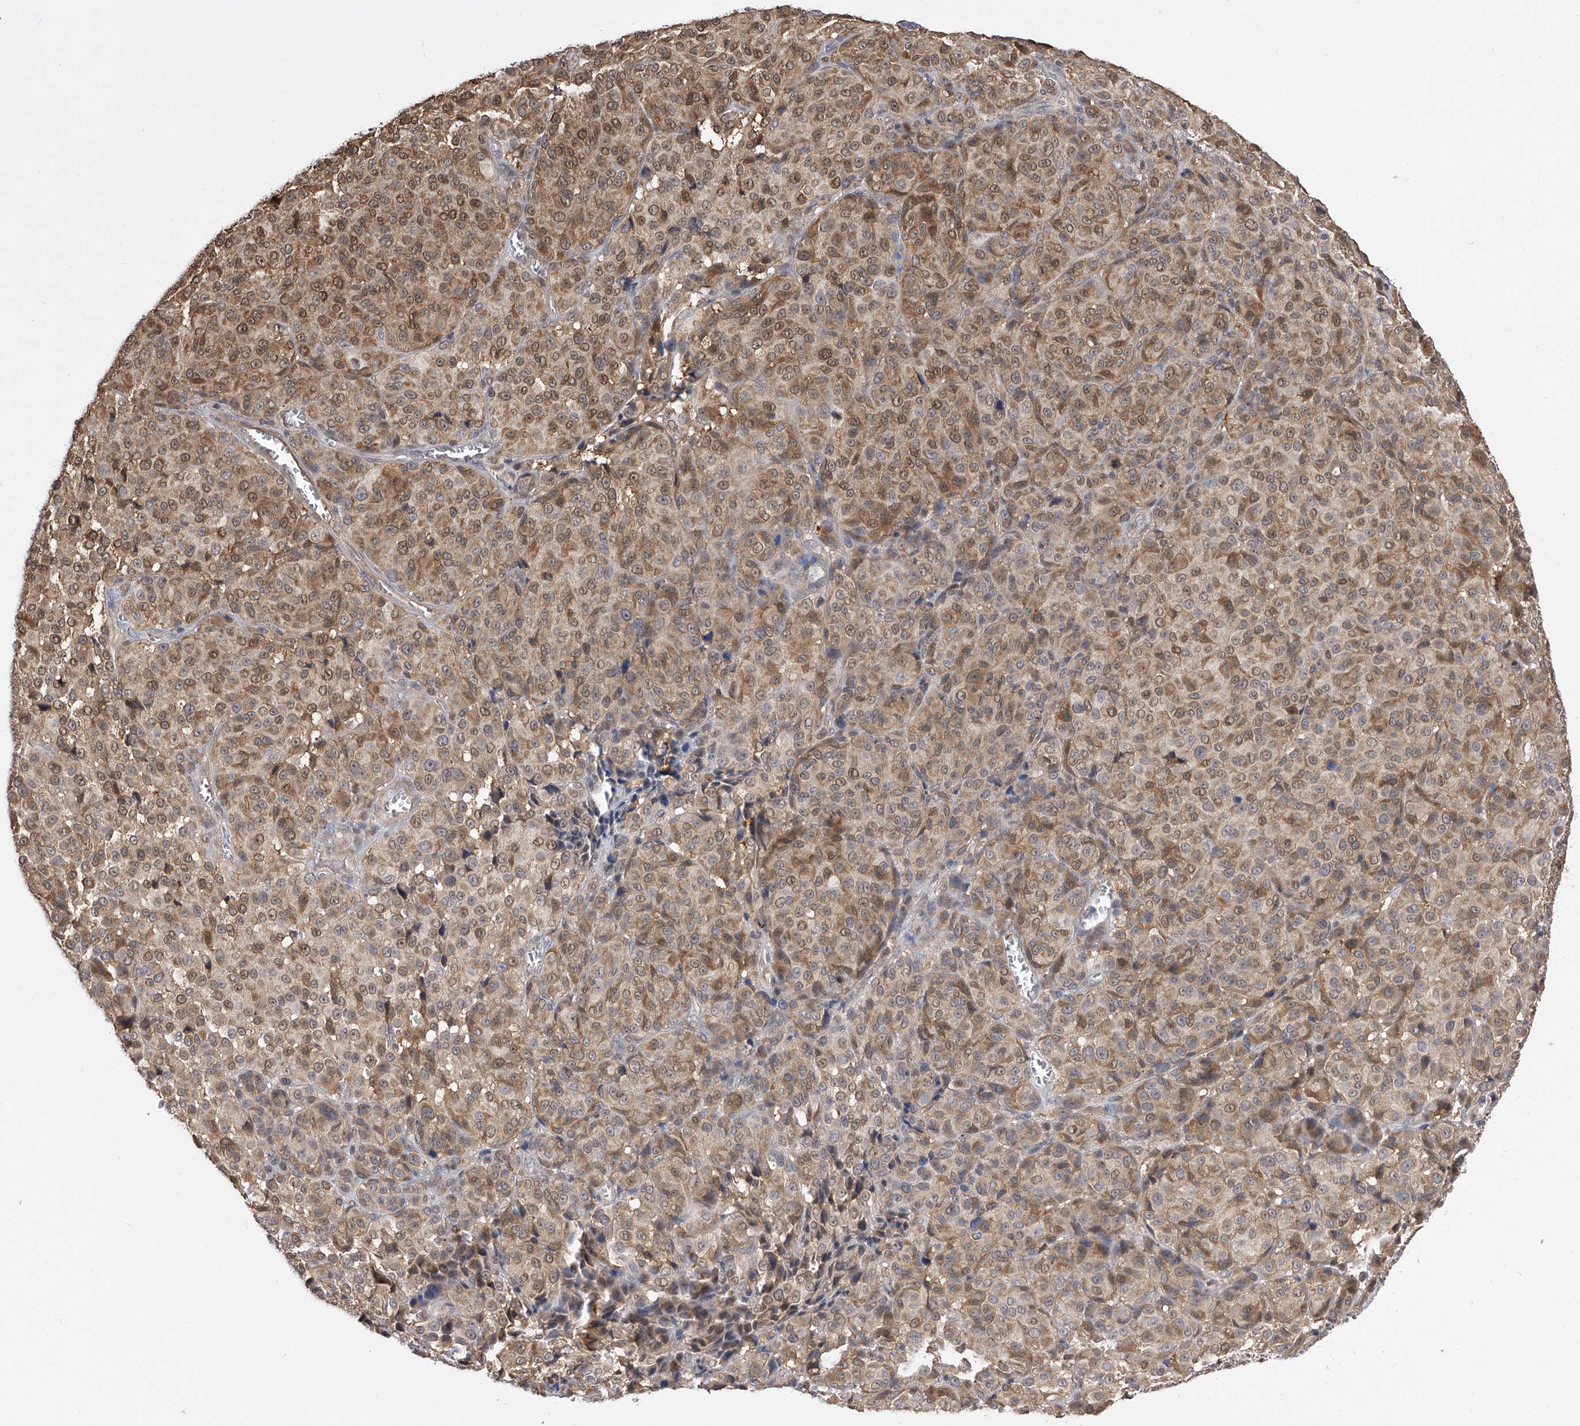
{"staining": {"intensity": "weak", "quantity": ">75%", "location": "cytoplasmic/membranous,nuclear"}, "tissue": "melanoma", "cell_type": "Tumor cells", "image_type": "cancer", "snomed": [{"axis": "morphology", "description": "Malignant melanoma, NOS"}, {"axis": "topography", "description": "Skin"}], "caption": "Immunohistochemistry (DAB (3,3'-diaminobenzidine)) staining of melanoma displays weak cytoplasmic/membranous and nuclear protein expression in approximately >75% of tumor cells. The staining was performed using DAB (3,3'-diaminobenzidine) to visualize the protein expression in brown, while the nuclei were stained in blue with hematoxylin (Magnification: 20x).", "gene": "GMDS", "patient": {"sex": "male", "age": 73}}